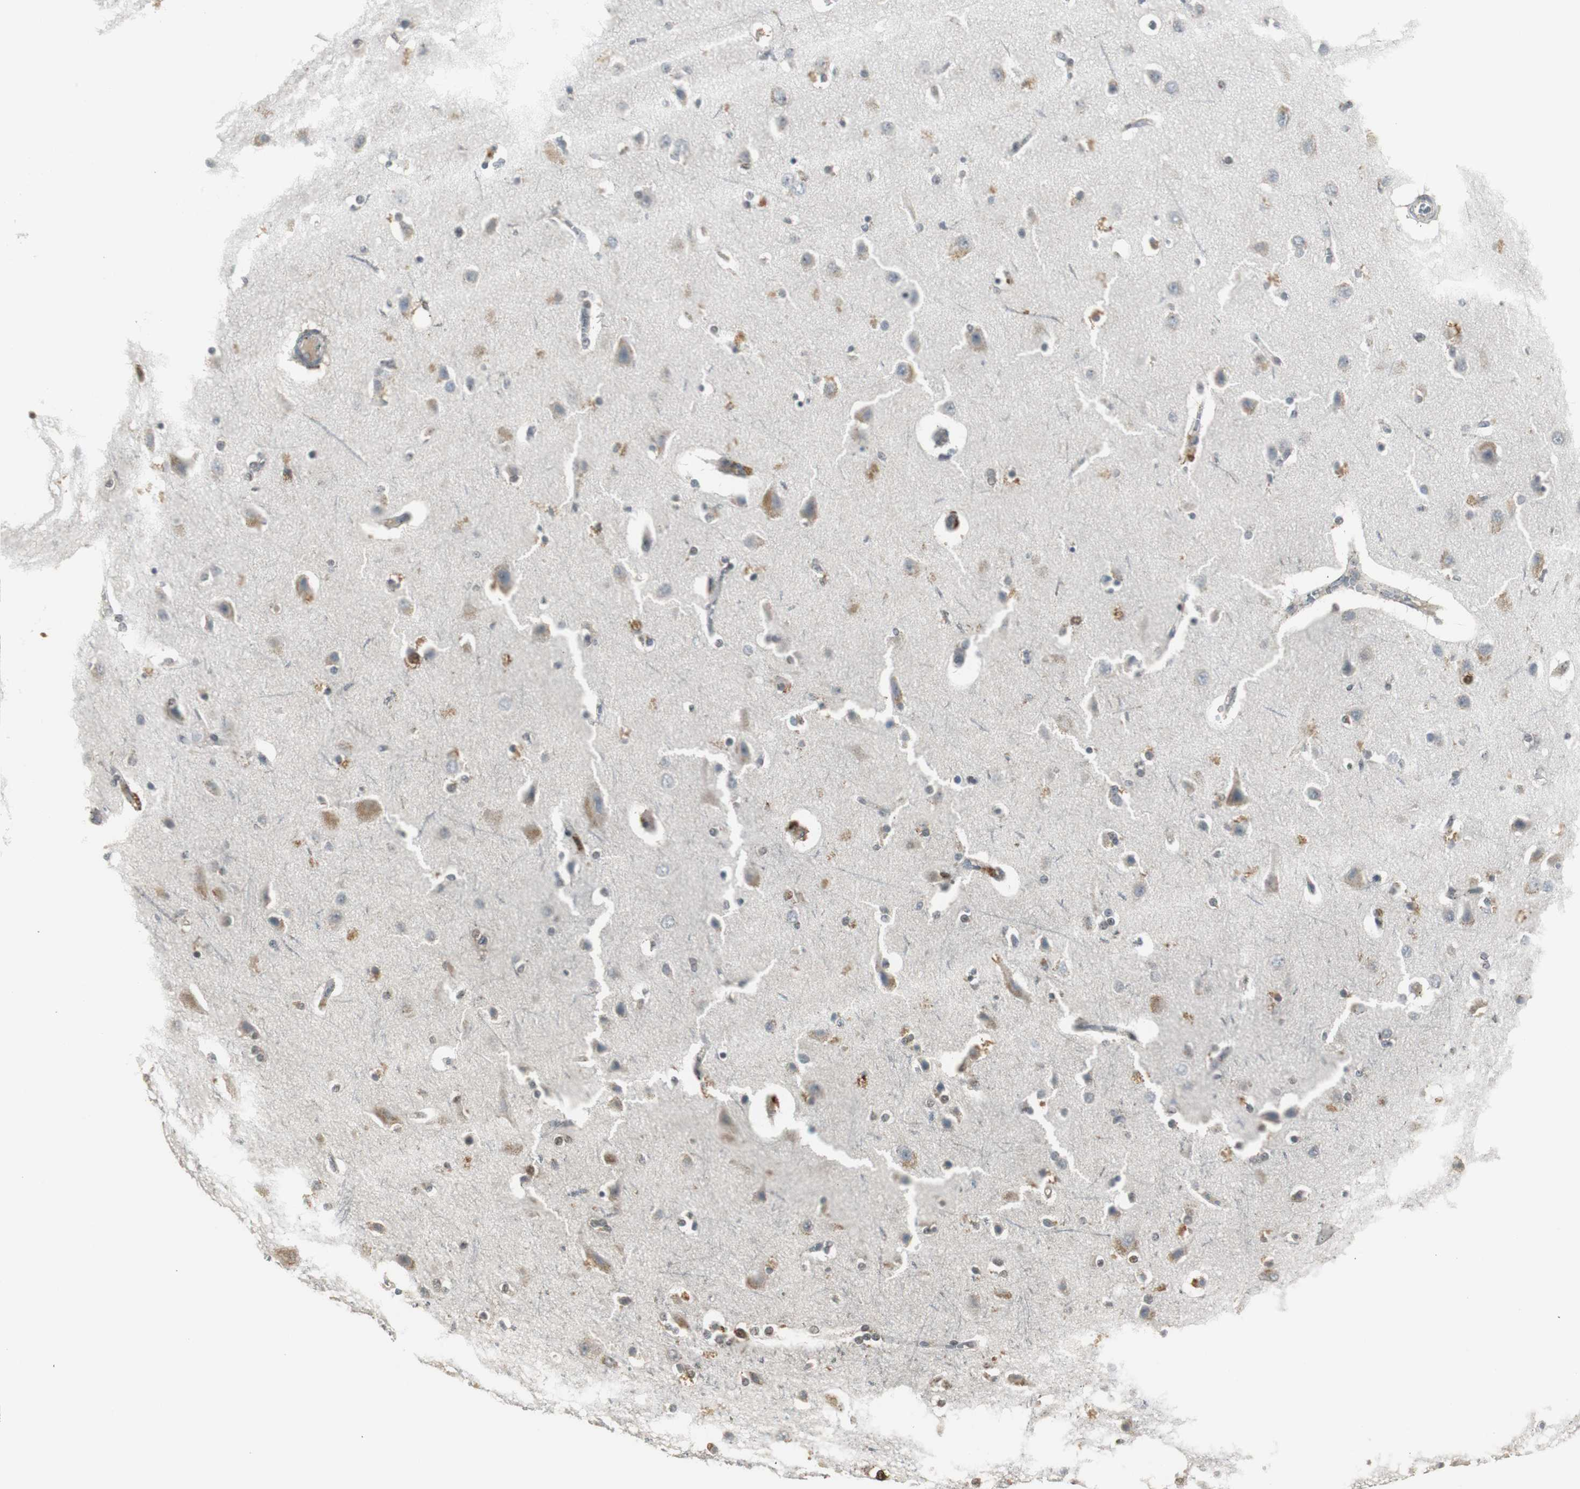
{"staining": {"intensity": "negative", "quantity": "none", "location": "none"}, "tissue": "cerebral cortex", "cell_type": "Endothelial cells", "image_type": "normal", "snomed": [{"axis": "morphology", "description": "Normal tissue, NOS"}, {"axis": "topography", "description": "Cerebral cortex"}], "caption": "A high-resolution micrograph shows immunohistochemistry (IHC) staining of benign cerebral cortex, which reveals no significant staining in endothelial cells. Nuclei are stained in blue.", "gene": "PLIN3", "patient": {"sex": "female", "age": 54}}